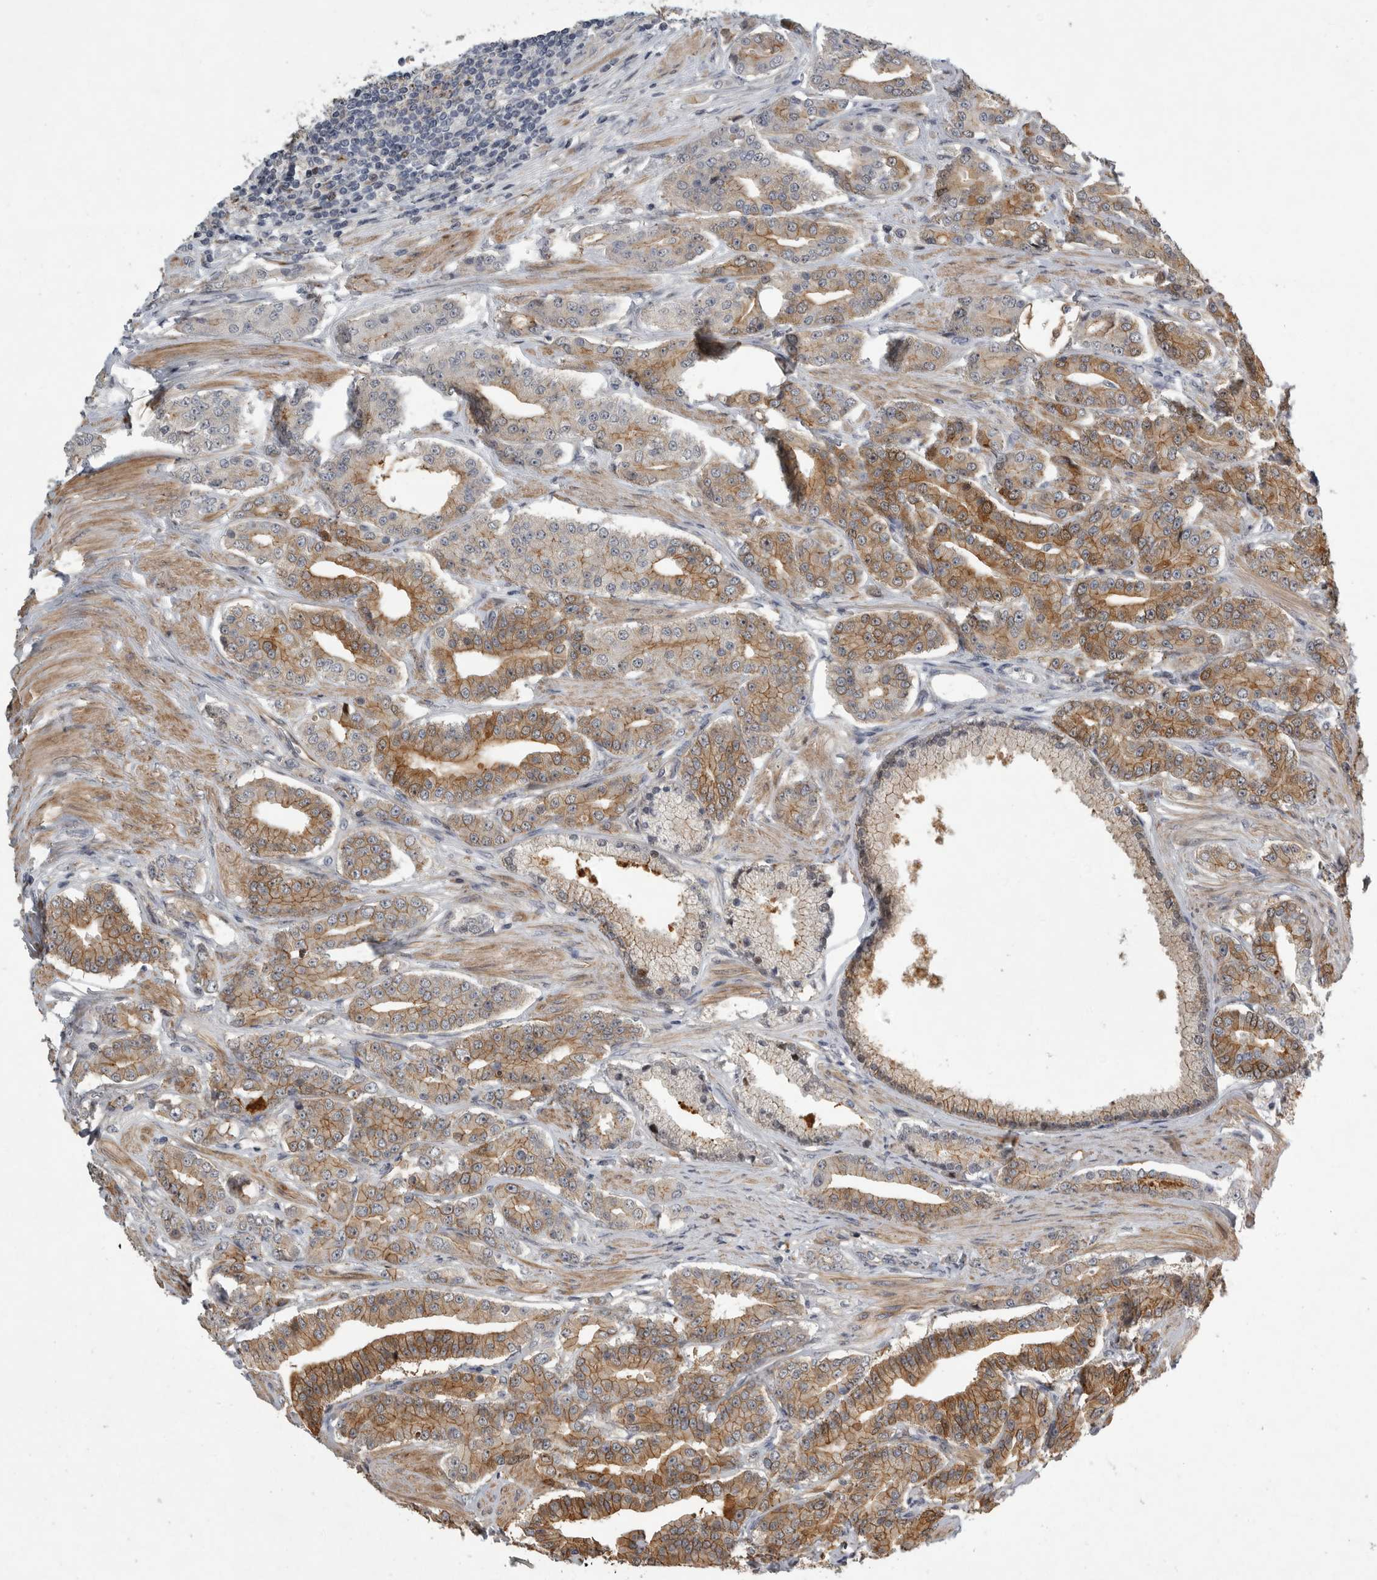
{"staining": {"intensity": "moderate", "quantity": ">75%", "location": "cytoplasmic/membranous"}, "tissue": "prostate cancer", "cell_type": "Tumor cells", "image_type": "cancer", "snomed": [{"axis": "morphology", "description": "Adenocarcinoma, High grade"}, {"axis": "topography", "description": "Prostate"}], "caption": "Immunohistochemistry (DAB) staining of prostate cancer (adenocarcinoma (high-grade)) demonstrates moderate cytoplasmic/membranous protein expression in approximately >75% of tumor cells. The protein of interest is stained brown, and the nuclei are stained in blue (DAB (3,3'-diaminobenzidine) IHC with brightfield microscopy, high magnification).", "gene": "MPDZ", "patient": {"sex": "male", "age": 71}}